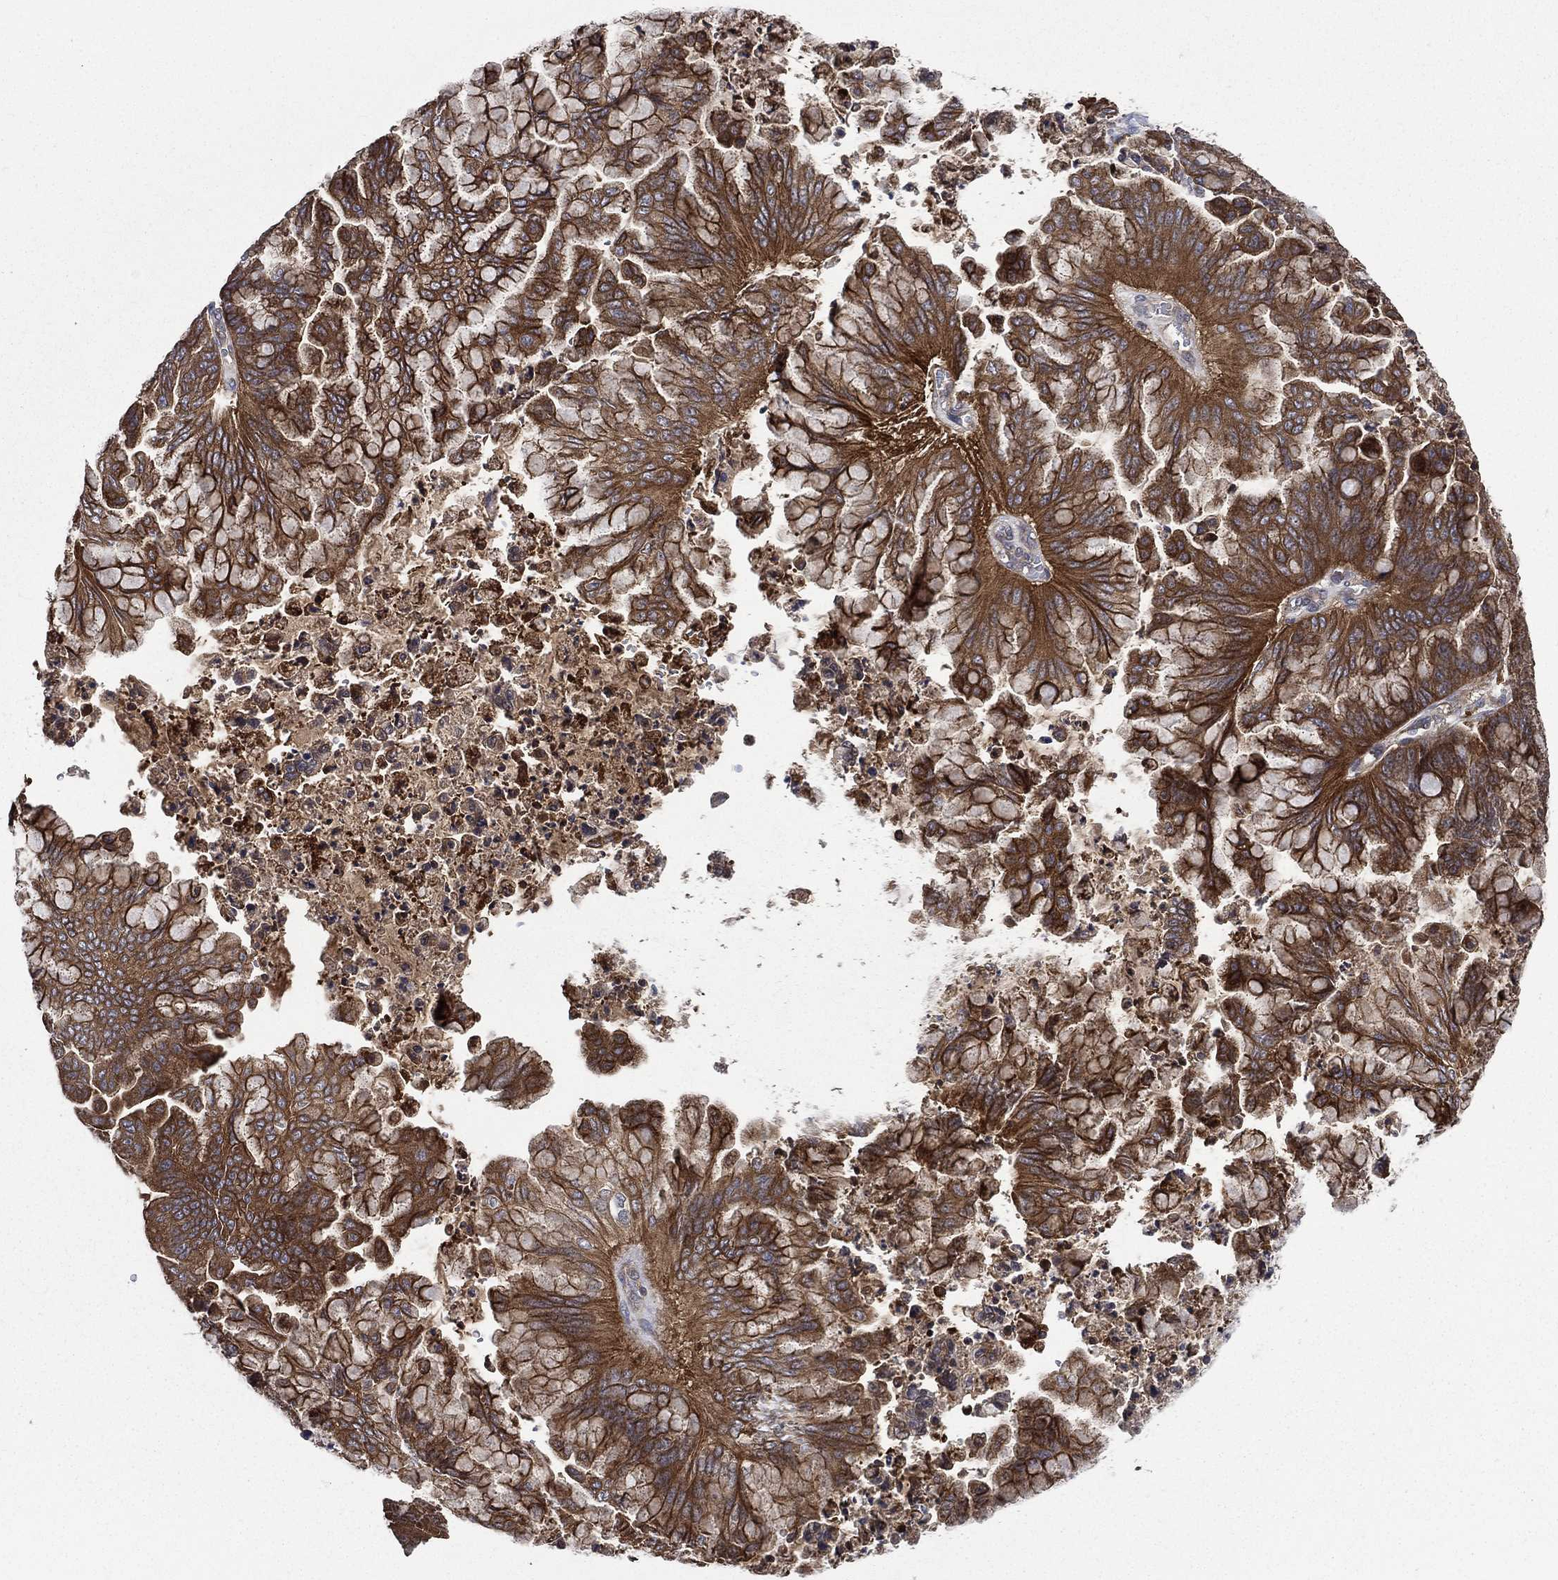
{"staining": {"intensity": "strong", "quantity": ">75%", "location": "cytoplasmic/membranous"}, "tissue": "ovarian cancer", "cell_type": "Tumor cells", "image_type": "cancer", "snomed": [{"axis": "morphology", "description": "Cystadenocarcinoma, mucinous, NOS"}, {"axis": "topography", "description": "Ovary"}], "caption": "Ovarian cancer (mucinous cystadenocarcinoma) stained with a protein marker demonstrates strong staining in tumor cells.", "gene": "SMPD3", "patient": {"sex": "female", "age": 67}}